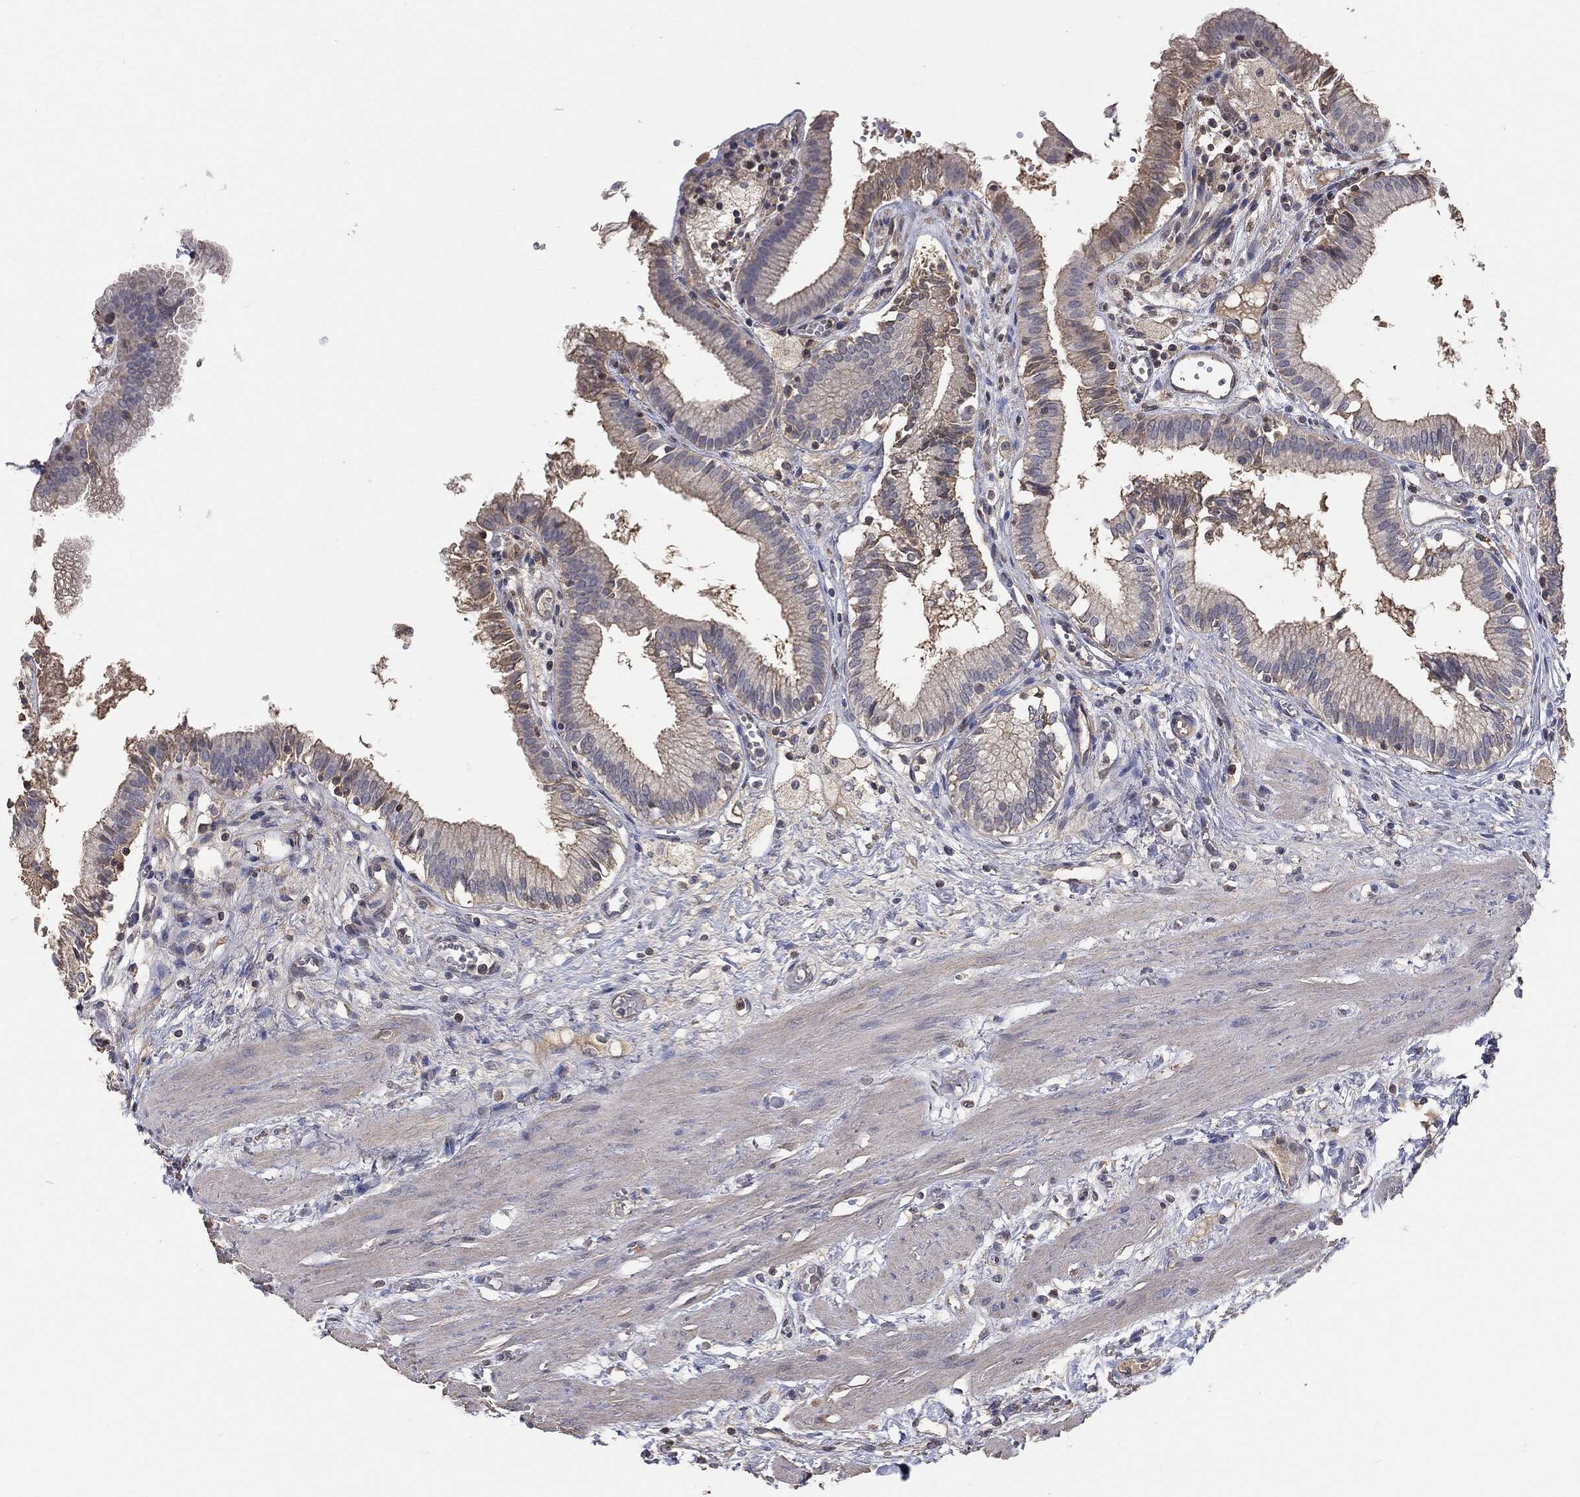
{"staining": {"intensity": "weak", "quantity": "<25%", "location": "cytoplasmic/membranous"}, "tissue": "gallbladder", "cell_type": "Glandular cells", "image_type": "normal", "snomed": [{"axis": "morphology", "description": "Normal tissue, NOS"}, {"axis": "topography", "description": "Gallbladder"}], "caption": "Protein analysis of benign gallbladder displays no significant positivity in glandular cells. (DAB IHC with hematoxylin counter stain).", "gene": "SNAP25", "patient": {"sex": "female", "age": 24}}